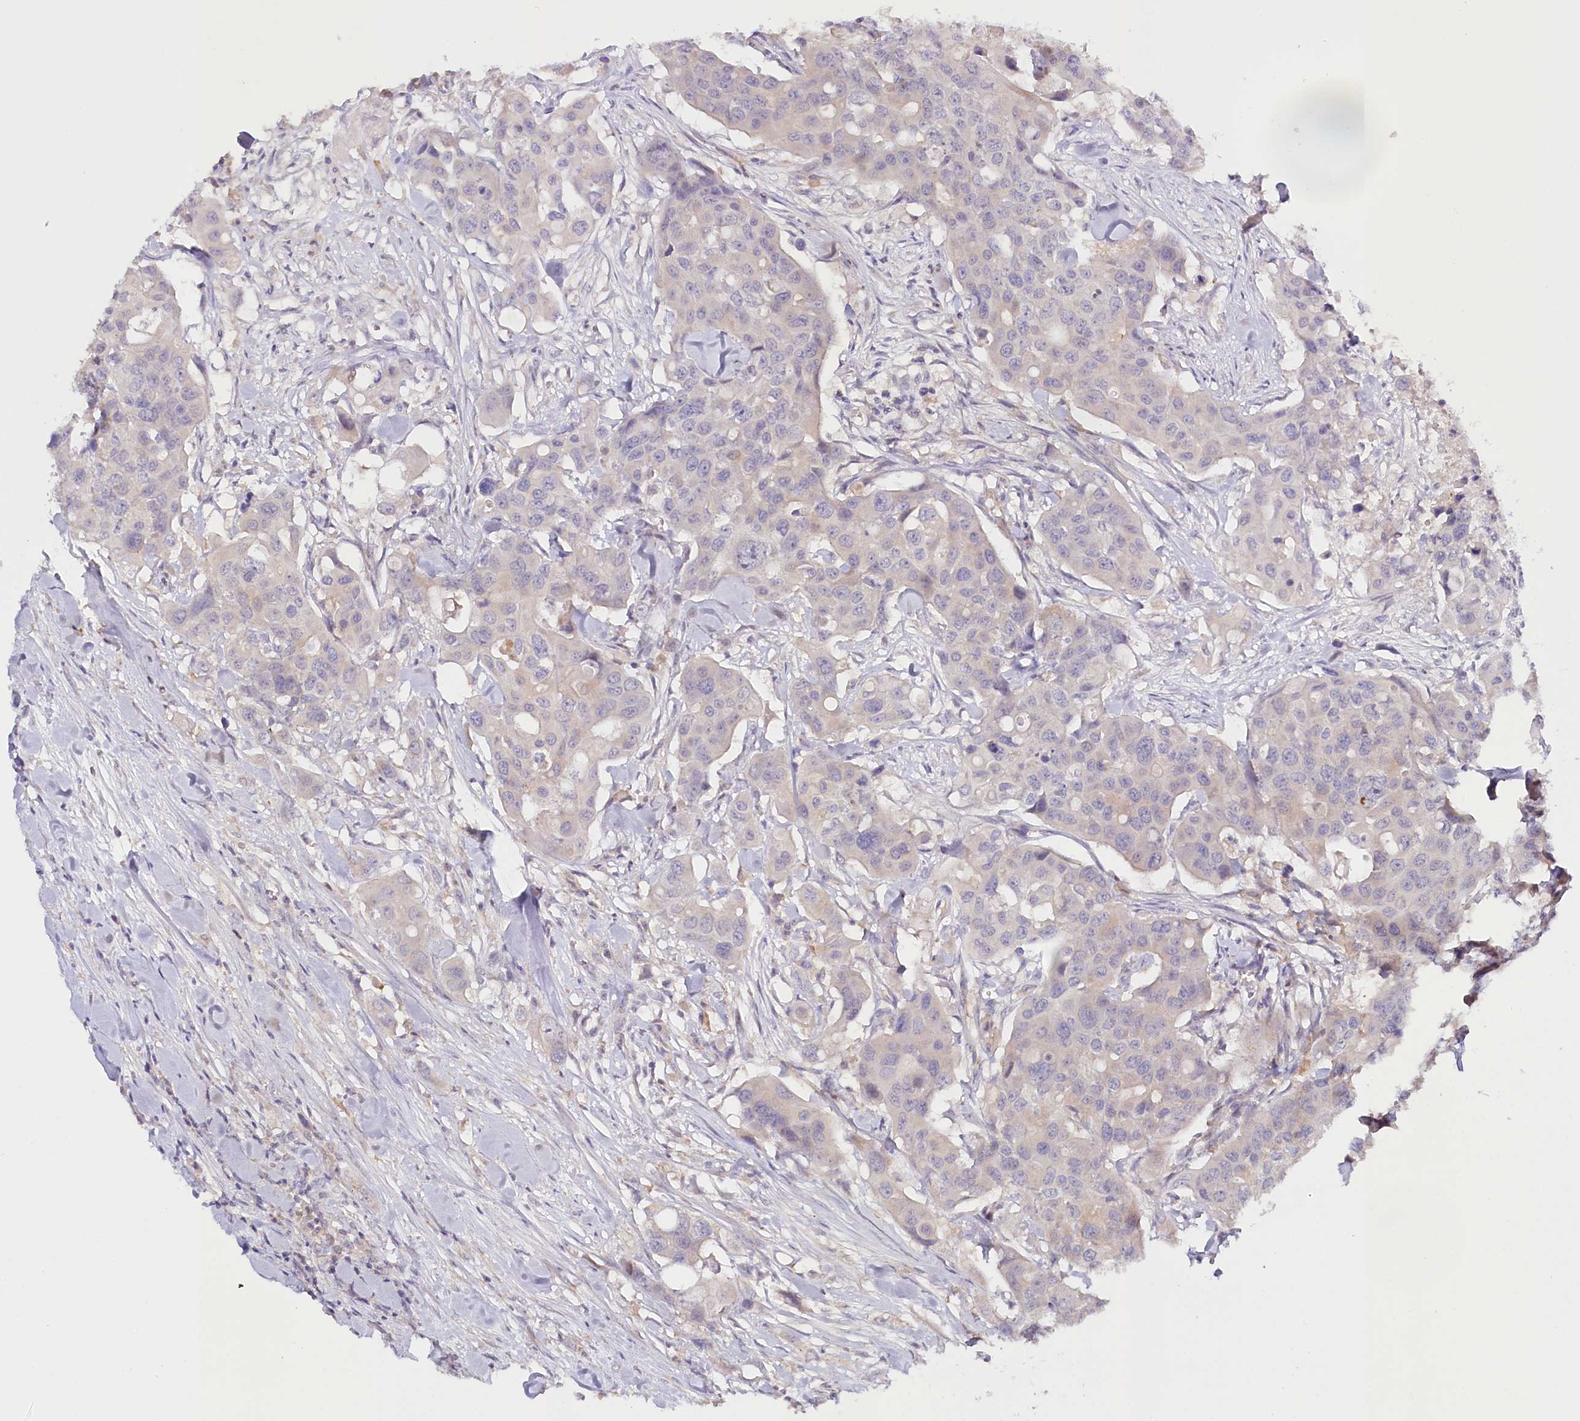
{"staining": {"intensity": "negative", "quantity": "none", "location": "none"}, "tissue": "colorectal cancer", "cell_type": "Tumor cells", "image_type": "cancer", "snomed": [{"axis": "morphology", "description": "Adenocarcinoma, NOS"}, {"axis": "topography", "description": "Colon"}], "caption": "Immunohistochemistry (IHC) micrograph of adenocarcinoma (colorectal) stained for a protein (brown), which reveals no positivity in tumor cells.", "gene": "DAPK1", "patient": {"sex": "male", "age": 77}}